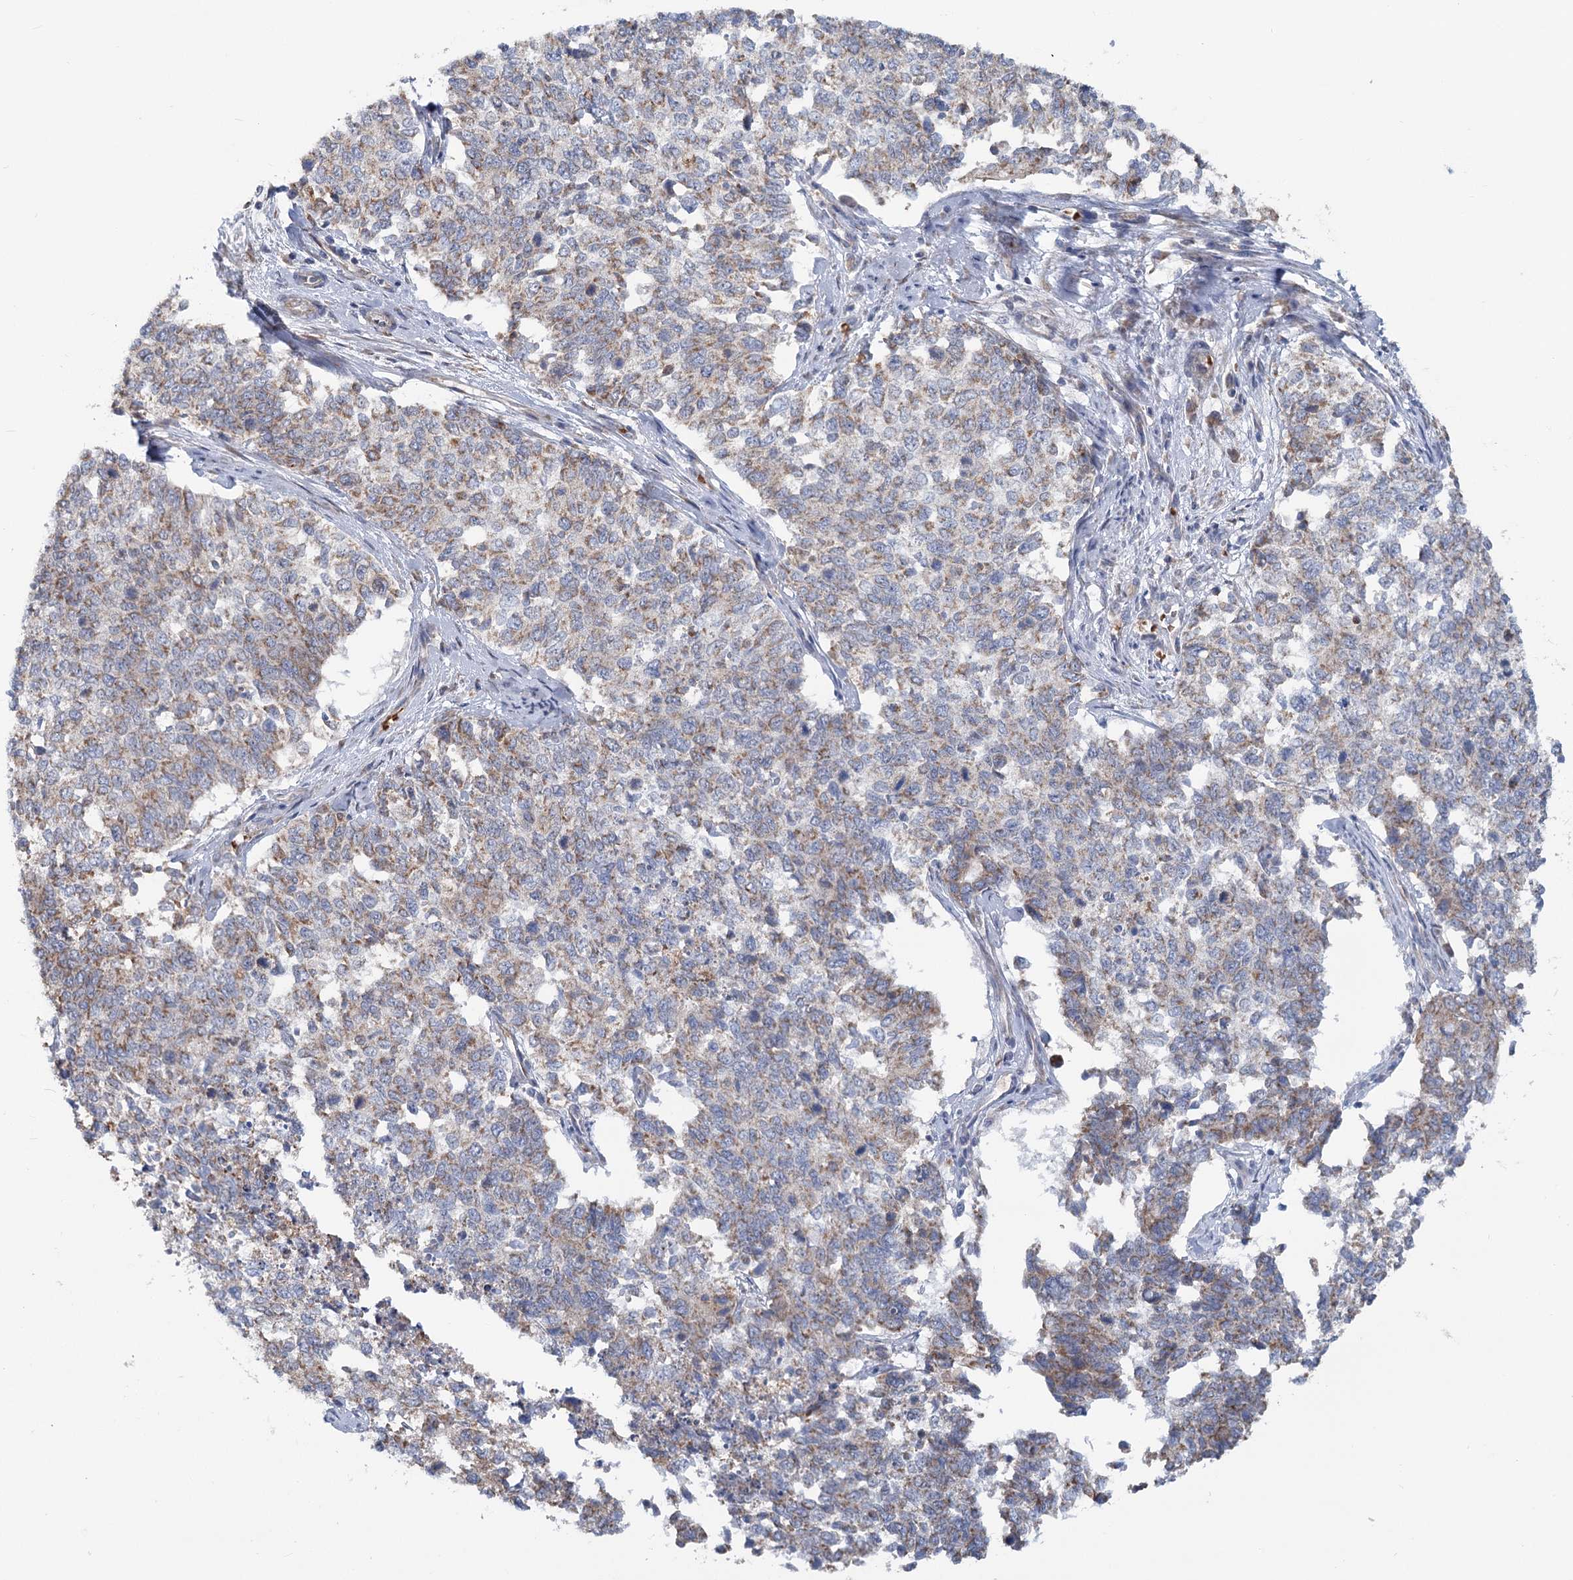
{"staining": {"intensity": "weak", "quantity": ">75%", "location": "cytoplasmic/membranous"}, "tissue": "cervical cancer", "cell_type": "Tumor cells", "image_type": "cancer", "snomed": [{"axis": "morphology", "description": "Squamous cell carcinoma, NOS"}, {"axis": "topography", "description": "Cervix"}], "caption": "Tumor cells exhibit weak cytoplasmic/membranous positivity in about >75% of cells in cervical cancer (squamous cell carcinoma).", "gene": "CIB4", "patient": {"sex": "female", "age": 63}}